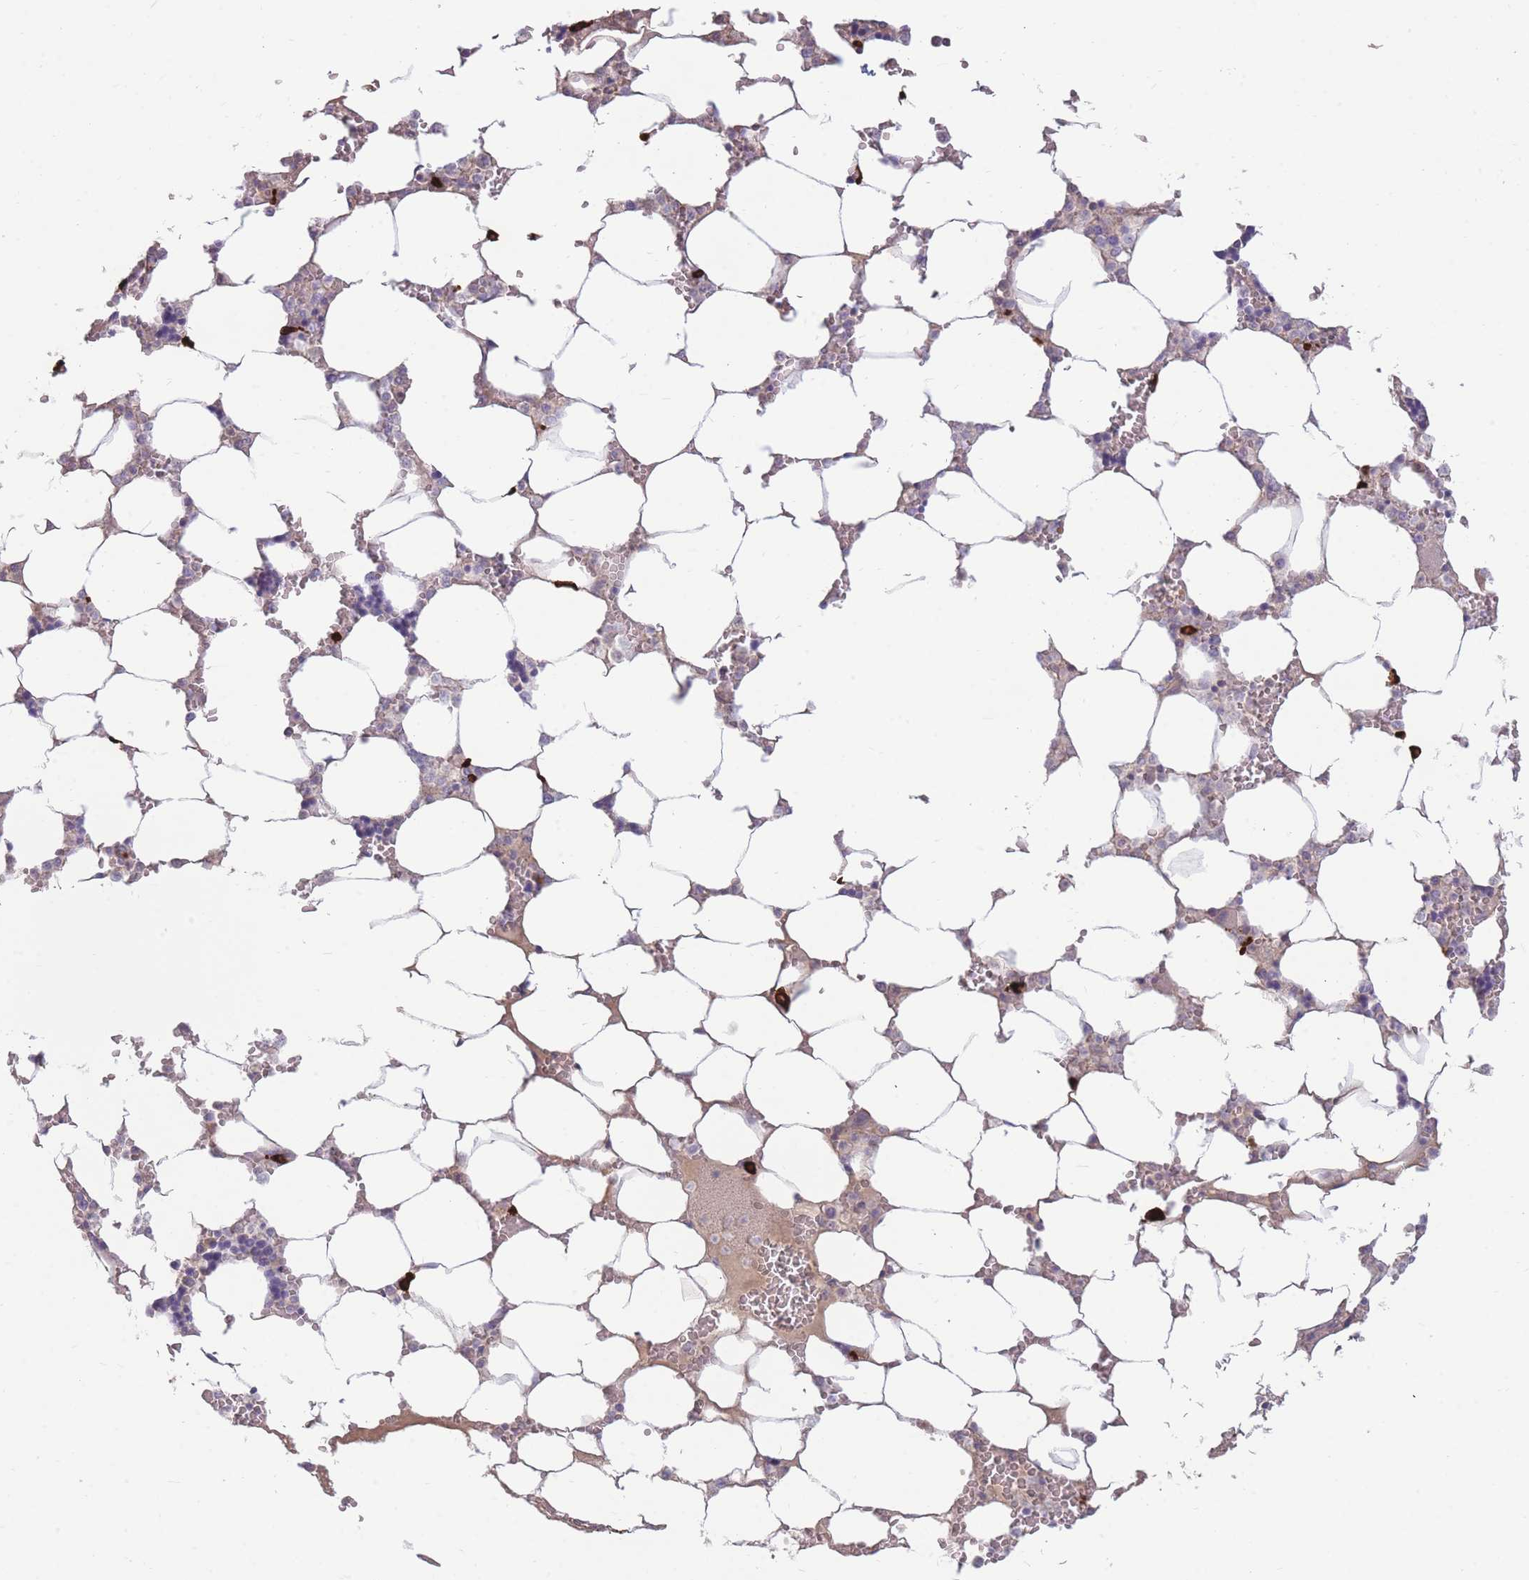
{"staining": {"intensity": "strong", "quantity": "<25%", "location": "cytoplasmic/membranous"}, "tissue": "bone marrow", "cell_type": "Hematopoietic cells", "image_type": "normal", "snomed": [{"axis": "morphology", "description": "Normal tissue, NOS"}, {"axis": "topography", "description": "Bone marrow"}], "caption": "Bone marrow stained with immunohistochemistry (IHC) exhibits strong cytoplasmic/membranous positivity in about <25% of hematopoietic cells. (brown staining indicates protein expression, while blue staining denotes nuclei).", "gene": "TPSD1", "patient": {"sex": "male", "age": 64}}